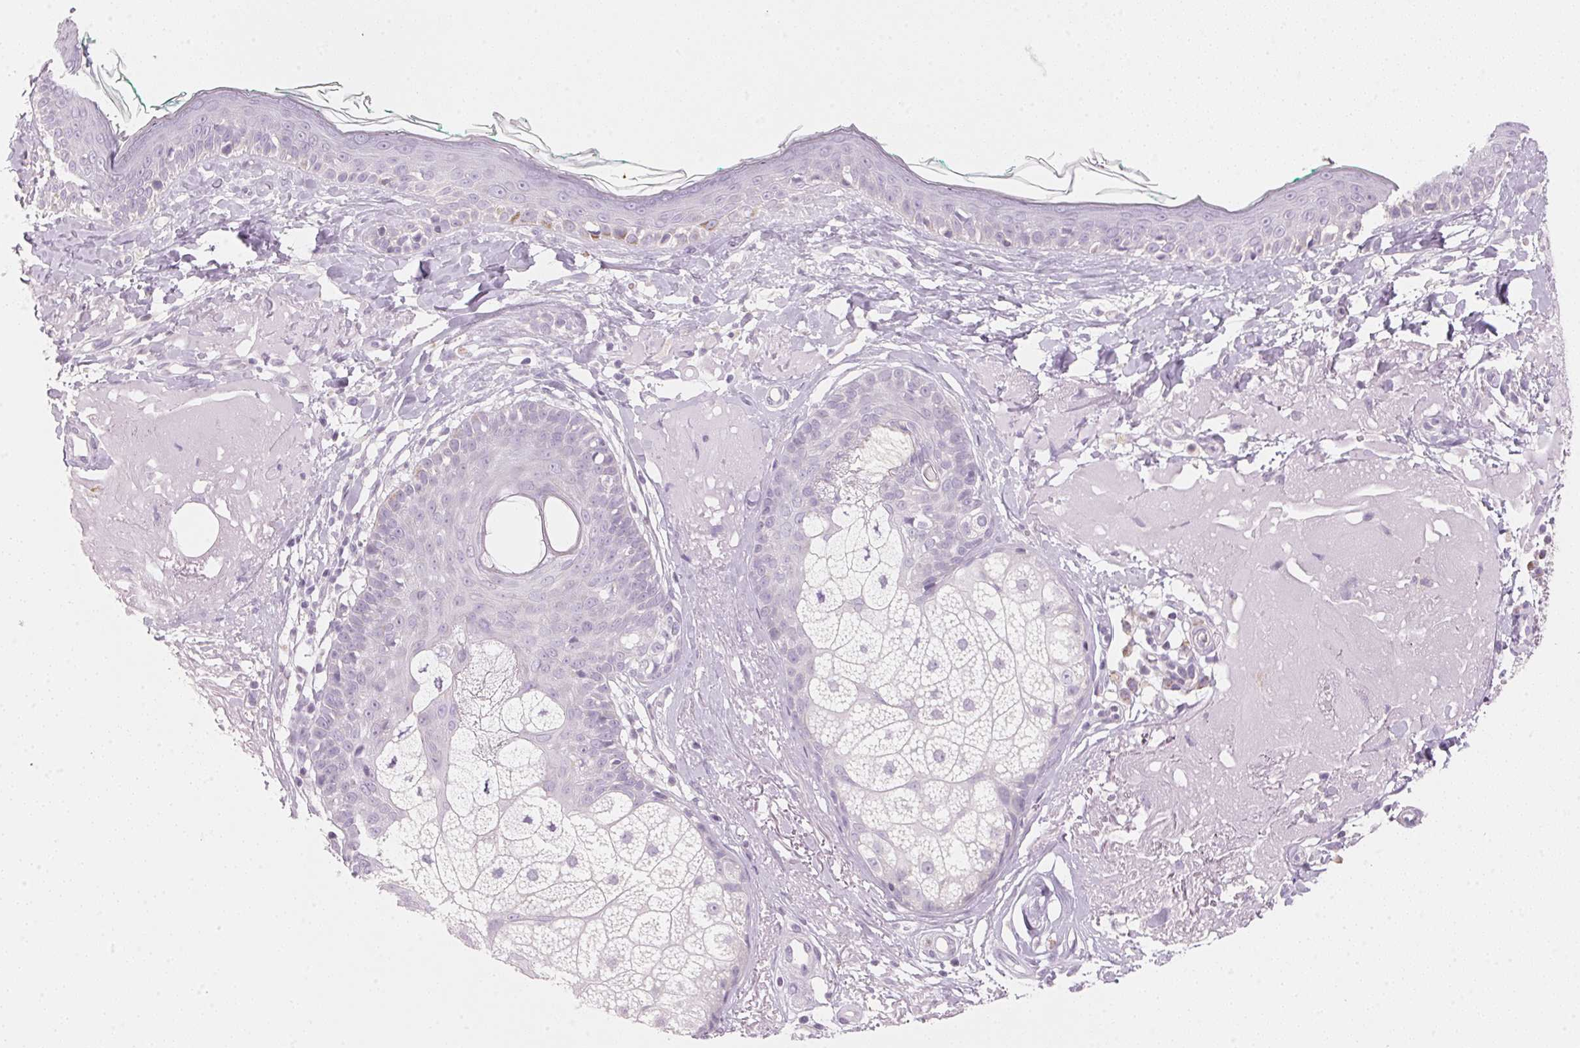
{"staining": {"intensity": "negative", "quantity": "none", "location": "none"}, "tissue": "skin", "cell_type": "Fibroblasts", "image_type": "normal", "snomed": [{"axis": "morphology", "description": "Normal tissue, NOS"}, {"axis": "topography", "description": "Skin"}], "caption": "The photomicrograph reveals no significant expression in fibroblasts of skin. (DAB immunohistochemistry (IHC) with hematoxylin counter stain).", "gene": "HOXB13", "patient": {"sex": "male", "age": 73}}